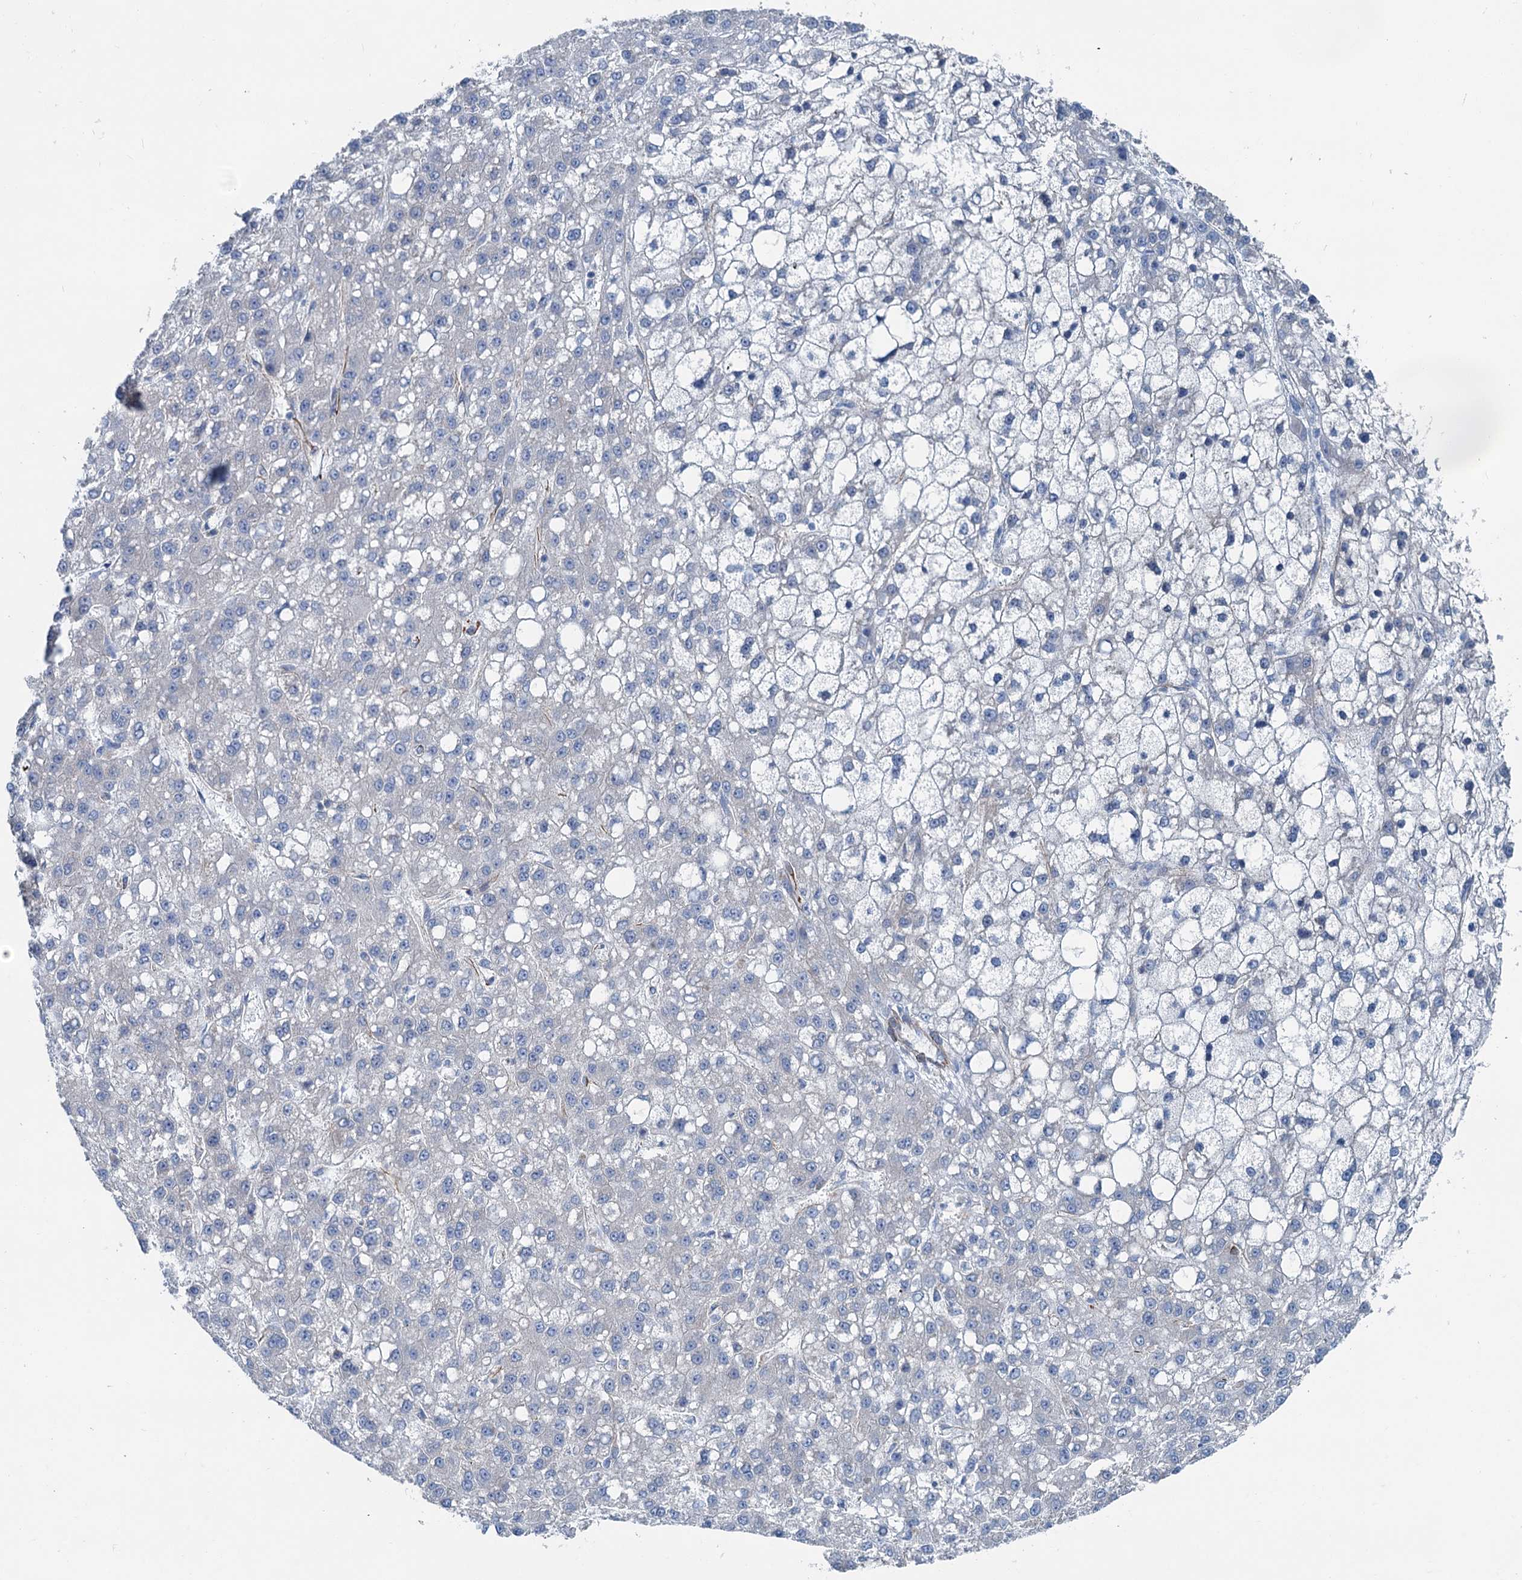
{"staining": {"intensity": "negative", "quantity": "none", "location": "none"}, "tissue": "liver cancer", "cell_type": "Tumor cells", "image_type": "cancer", "snomed": [{"axis": "morphology", "description": "Carcinoma, Hepatocellular, NOS"}, {"axis": "topography", "description": "Liver"}], "caption": "Immunohistochemistry of human liver cancer (hepatocellular carcinoma) shows no expression in tumor cells.", "gene": "CALCOCO1", "patient": {"sex": "male", "age": 67}}